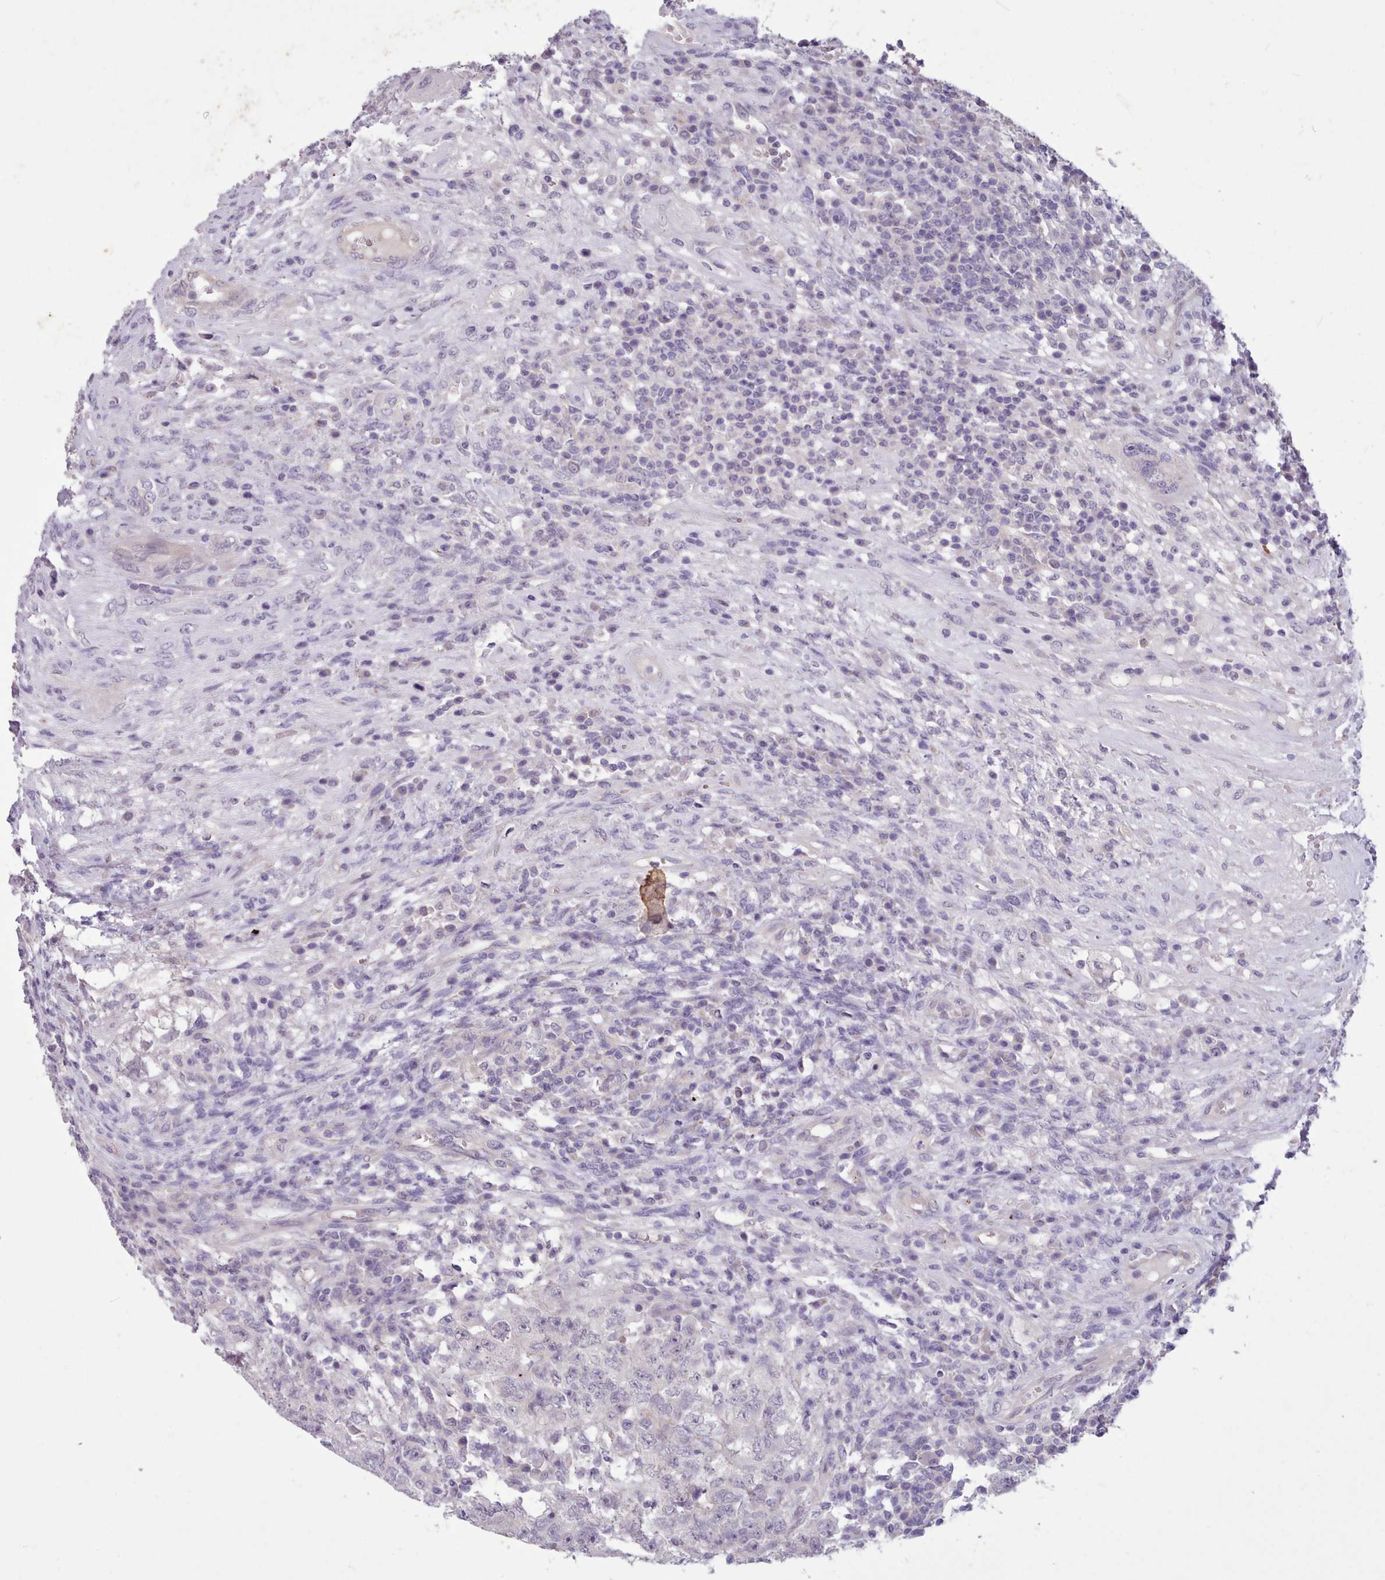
{"staining": {"intensity": "negative", "quantity": "none", "location": "none"}, "tissue": "testis cancer", "cell_type": "Tumor cells", "image_type": "cancer", "snomed": [{"axis": "morphology", "description": "Carcinoma, Embryonal, NOS"}, {"axis": "topography", "description": "Testis"}], "caption": "Tumor cells show no significant protein positivity in embryonal carcinoma (testis).", "gene": "ZNF607", "patient": {"sex": "male", "age": 26}}